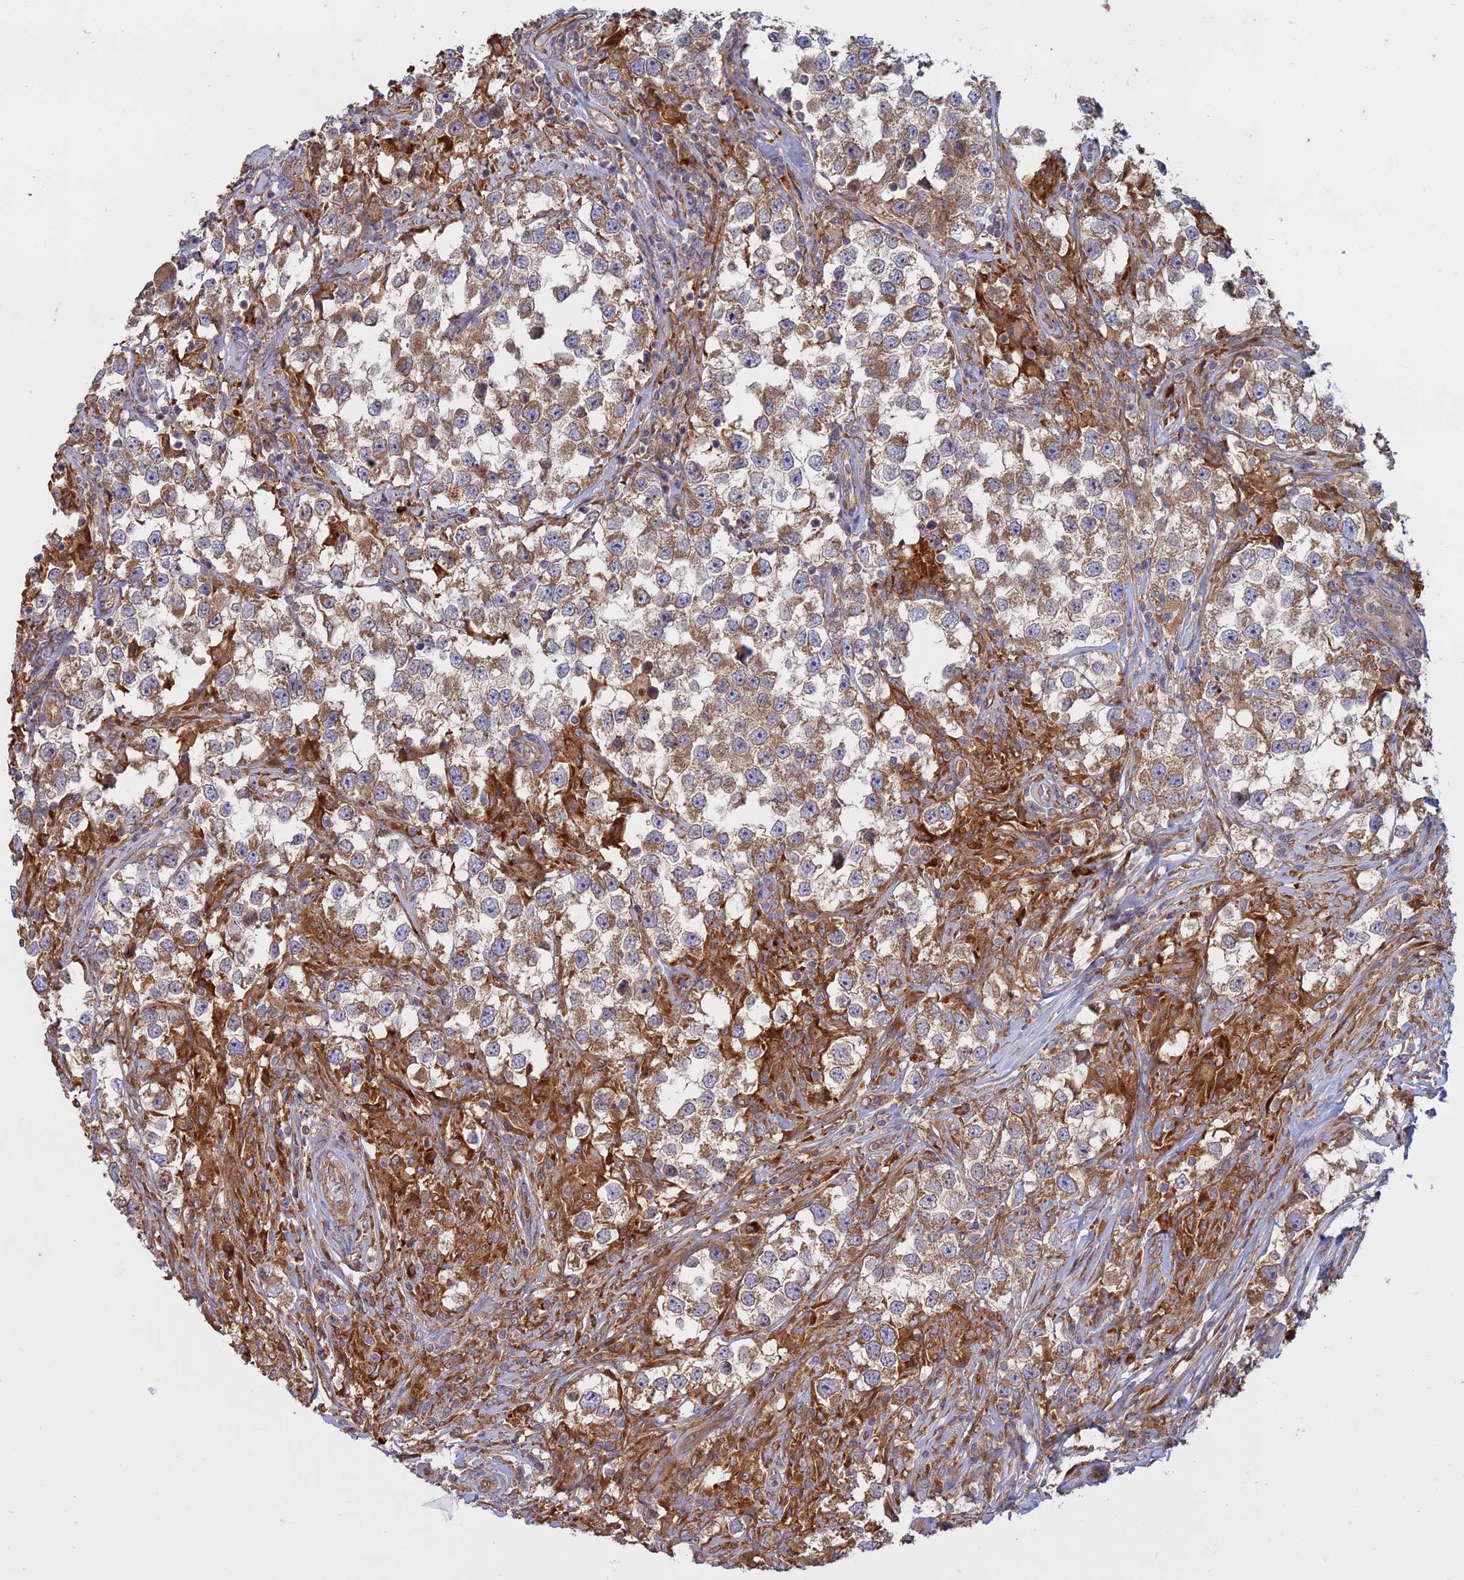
{"staining": {"intensity": "moderate", "quantity": ">75%", "location": "cytoplasmic/membranous"}, "tissue": "testis cancer", "cell_type": "Tumor cells", "image_type": "cancer", "snomed": [{"axis": "morphology", "description": "Seminoma, NOS"}, {"axis": "topography", "description": "Testis"}], "caption": "Immunohistochemical staining of human seminoma (testis) displays medium levels of moderate cytoplasmic/membranous protein positivity in about >75% of tumor cells. Using DAB (3,3'-diaminobenzidine) (brown) and hematoxylin (blue) stains, captured at high magnification using brightfield microscopy.", "gene": "TMEM208", "patient": {"sex": "male", "age": 46}}